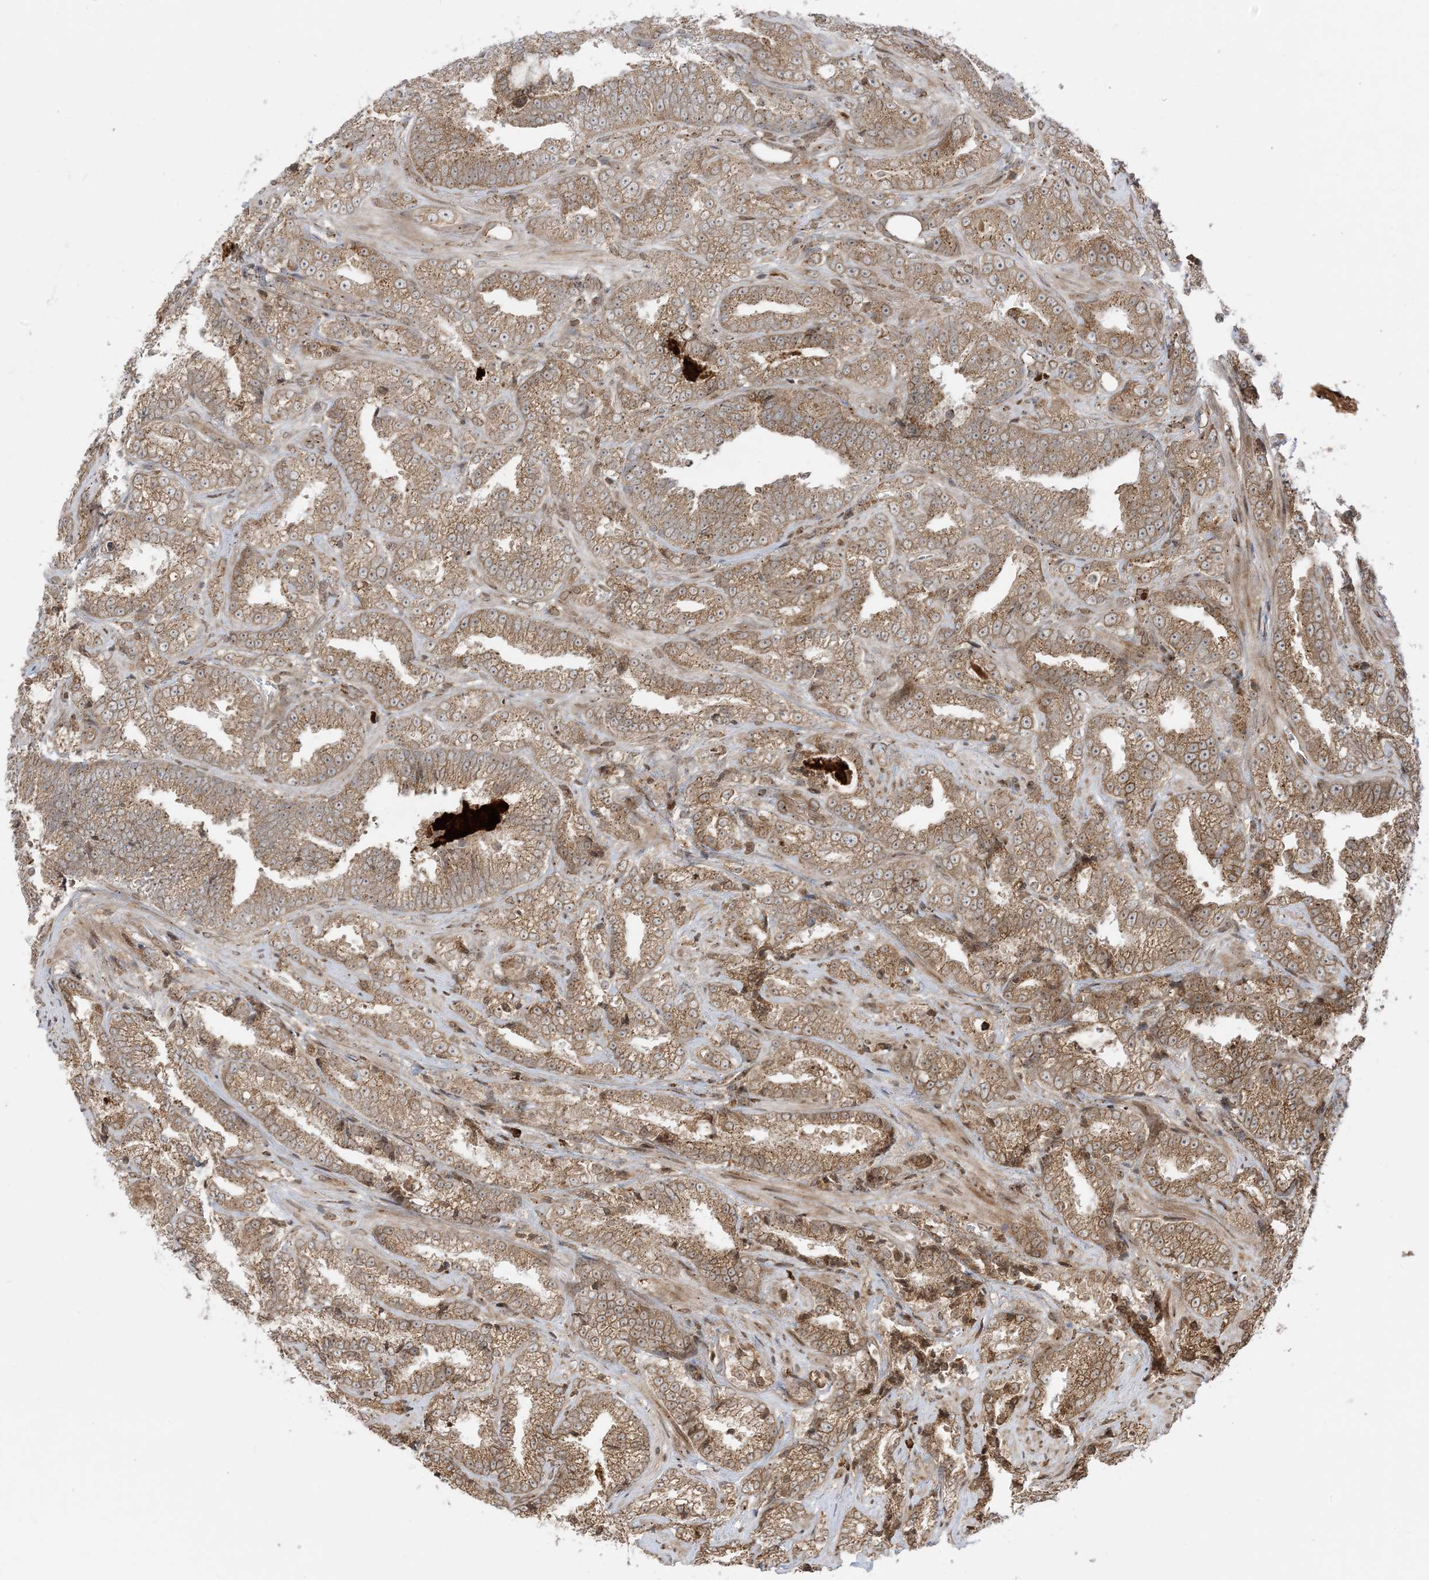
{"staining": {"intensity": "moderate", "quantity": ">75%", "location": "cytoplasmic/membranous"}, "tissue": "prostate cancer", "cell_type": "Tumor cells", "image_type": "cancer", "snomed": [{"axis": "morphology", "description": "Adenocarcinoma, High grade"}, {"axis": "topography", "description": "Prostate and seminal vesicle, NOS"}], "caption": "Prostate cancer tissue demonstrates moderate cytoplasmic/membranous expression in approximately >75% of tumor cells", "gene": "CASP4", "patient": {"sex": "male", "age": 67}}